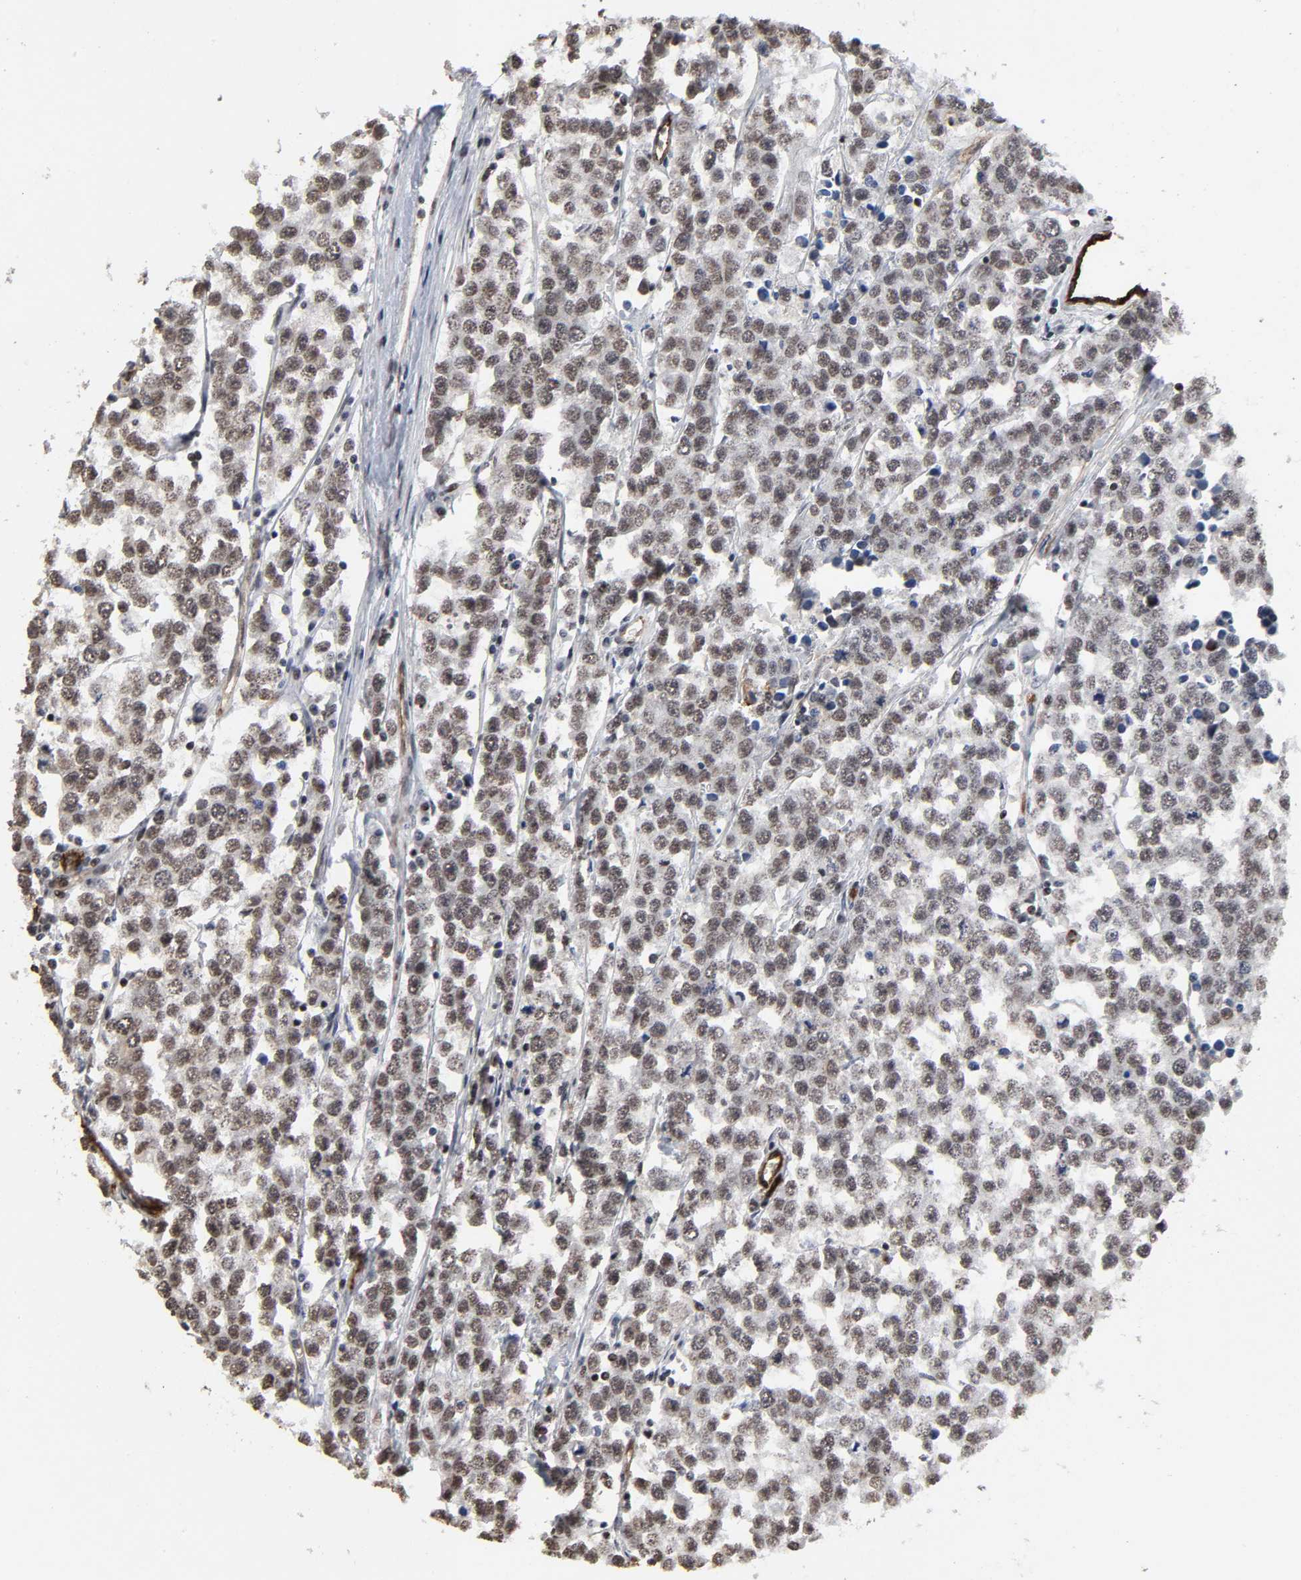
{"staining": {"intensity": "weak", "quantity": ">75%", "location": "cytoplasmic/membranous,nuclear"}, "tissue": "testis cancer", "cell_type": "Tumor cells", "image_type": "cancer", "snomed": [{"axis": "morphology", "description": "Seminoma, NOS"}, {"axis": "morphology", "description": "Carcinoma, Embryonal, NOS"}, {"axis": "topography", "description": "Testis"}], "caption": "Immunohistochemistry (IHC) photomicrograph of human testis embryonal carcinoma stained for a protein (brown), which shows low levels of weak cytoplasmic/membranous and nuclear staining in about >75% of tumor cells.", "gene": "AHNAK2", "patient": {"sex": "male", "age": 52}}